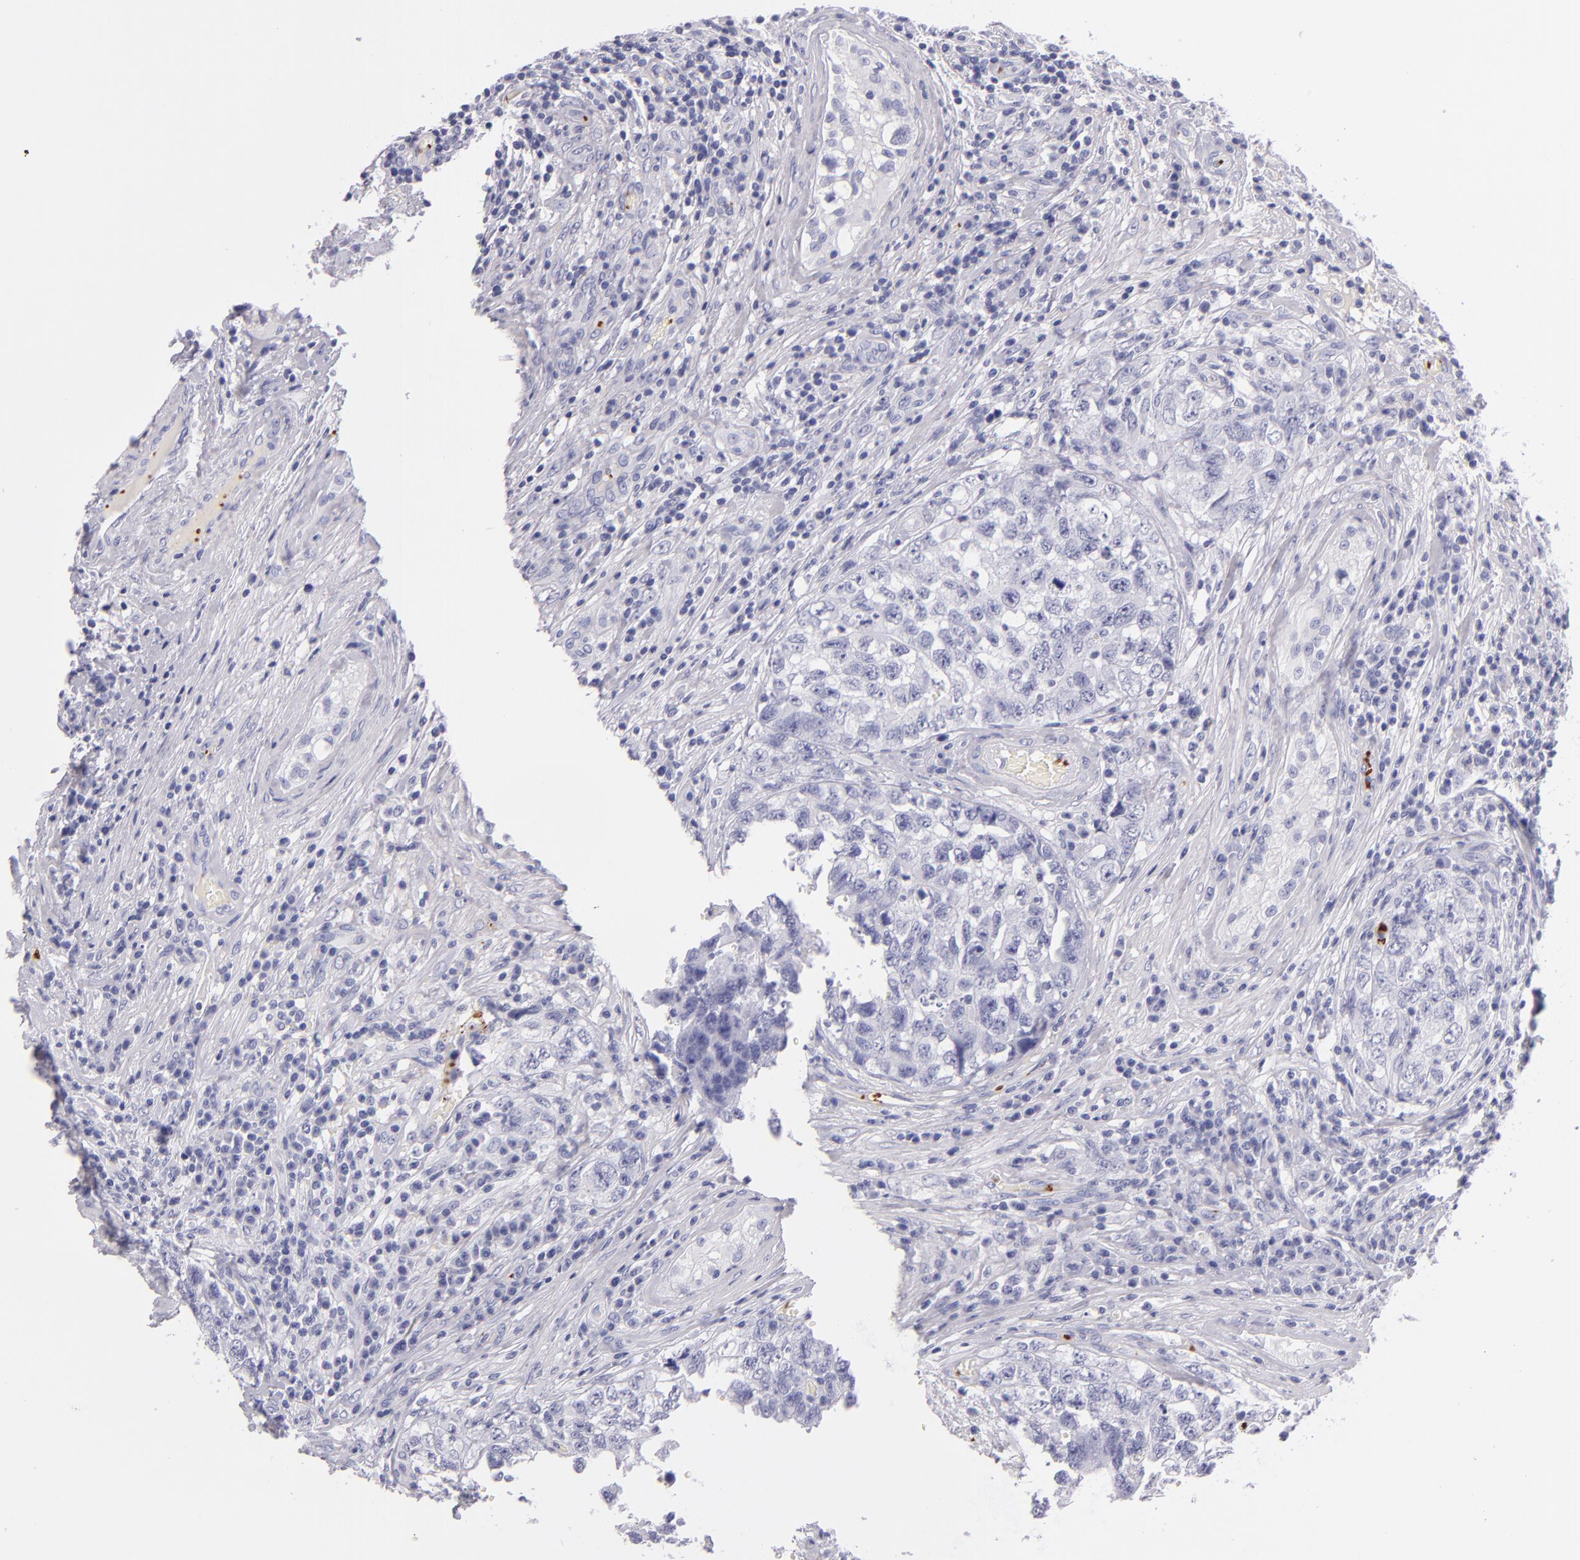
{"staining": {"intensity": "negative", "quantity": "none", "location": "none"}, "tissue": "testis cancer", "cell_type": "Tumor cells", "image_type": "cancer", "snomed": [{"axis": "morphology", "description": "Carcinoma, Embryonal, NOS"}, {"axis": "topography", "description": "Testis"}], "caption": "The image reveals no staining of tumor cells in testis cancer (embryonal carcinoma).", "gene": "GP1BA", "patient": {"sex": "male", "age": 31}}